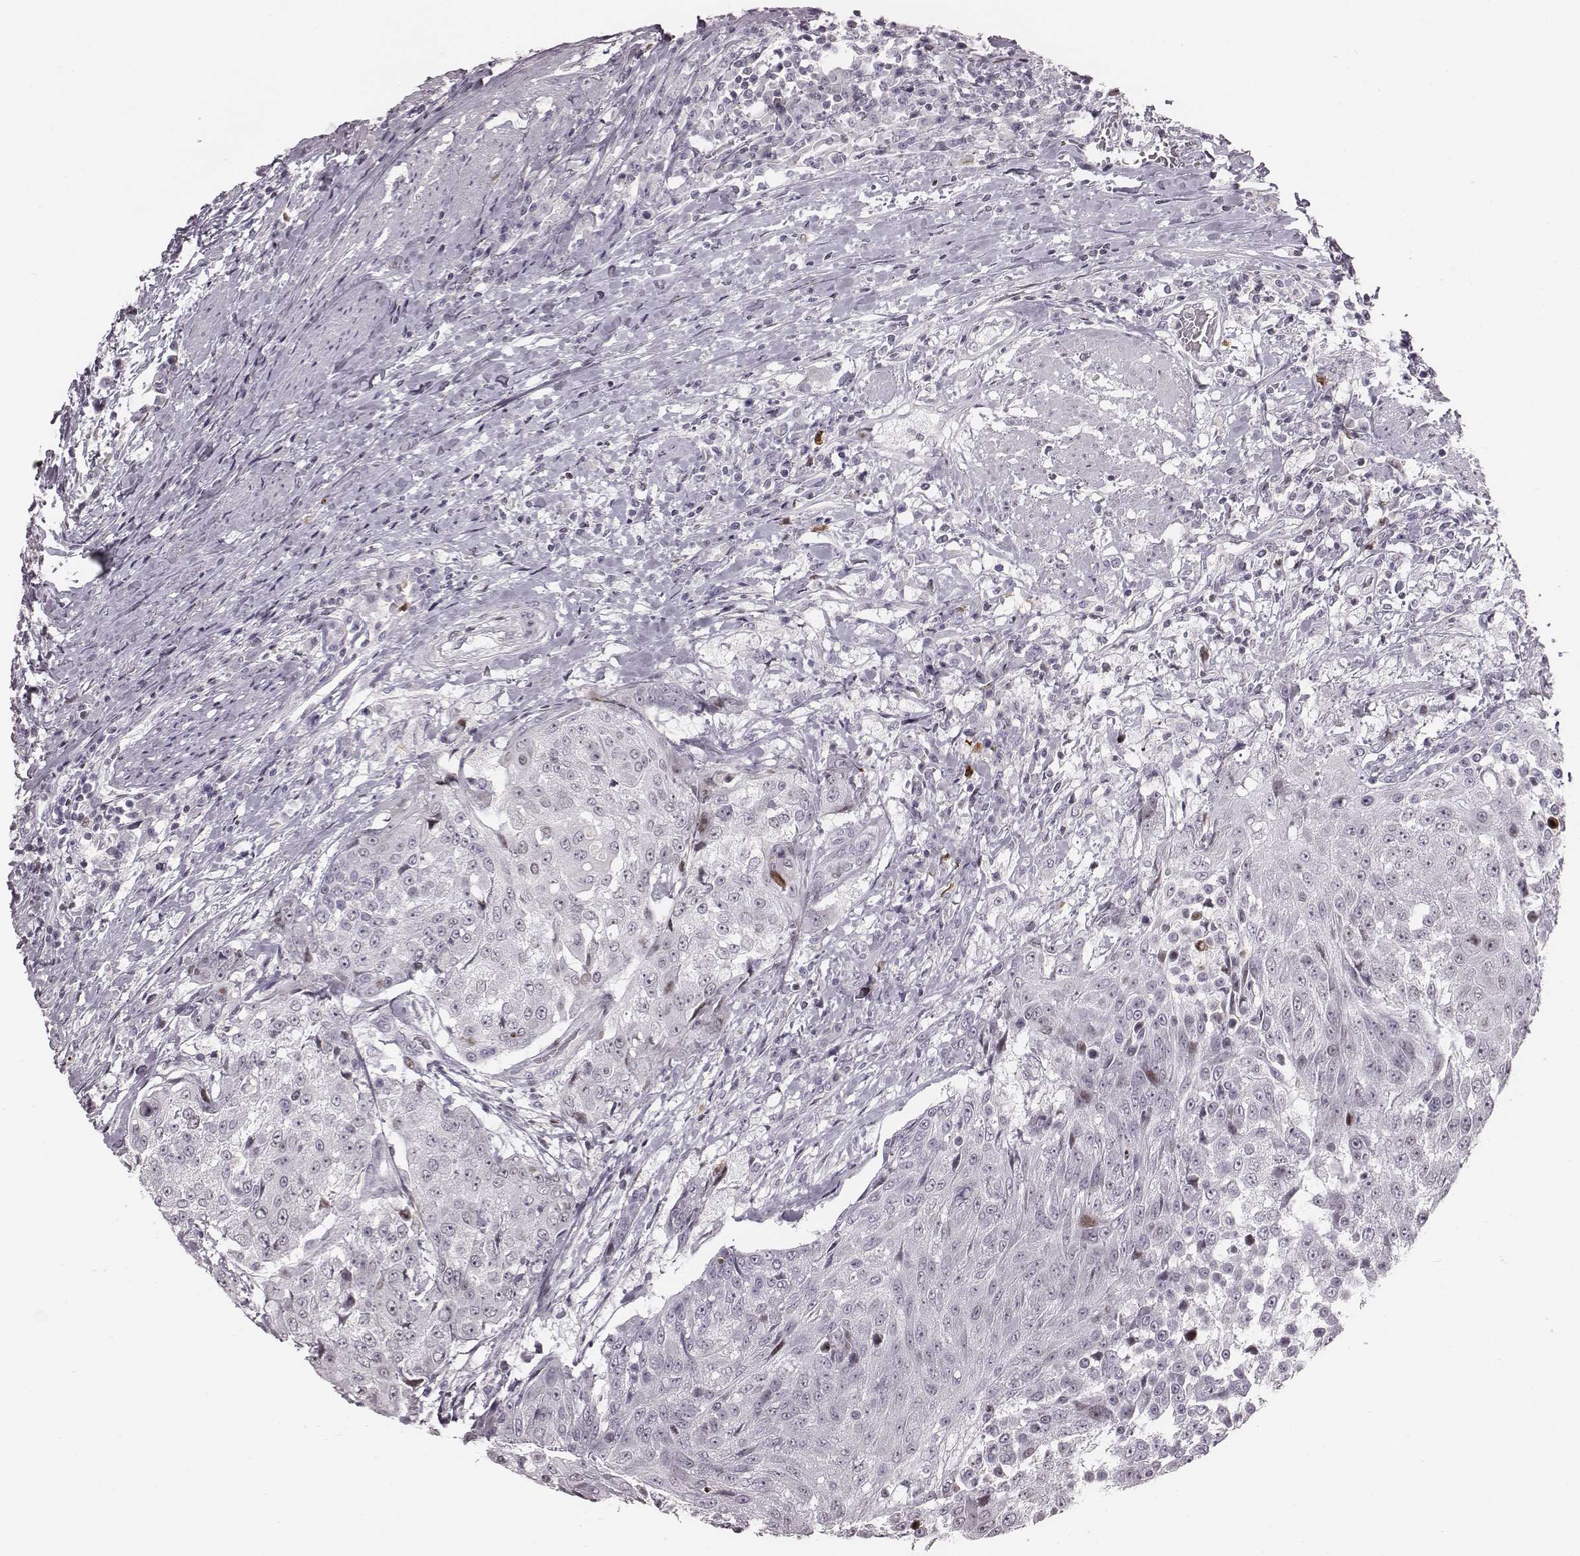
{"staining": {"intensity": "negative", "quantity": "none", "location": "none"}, "tissue": "urothelial cancer", "cell_type": "Tumor cells", "image_type": "cancer", "snomed": [{"axis": "morphology", "description": "Urothelial carcinoma, High grade"}, {"axis": "topography", "description": "Urinary bladder"}], "caption": "High power microscopy histopathology image of an IHC histopathology image of high-grade urothelial carcinoma, revealing no significant staining in tumor cells.", "gene": "NDC1", "patient": {"sex": "female", "age": 63}}